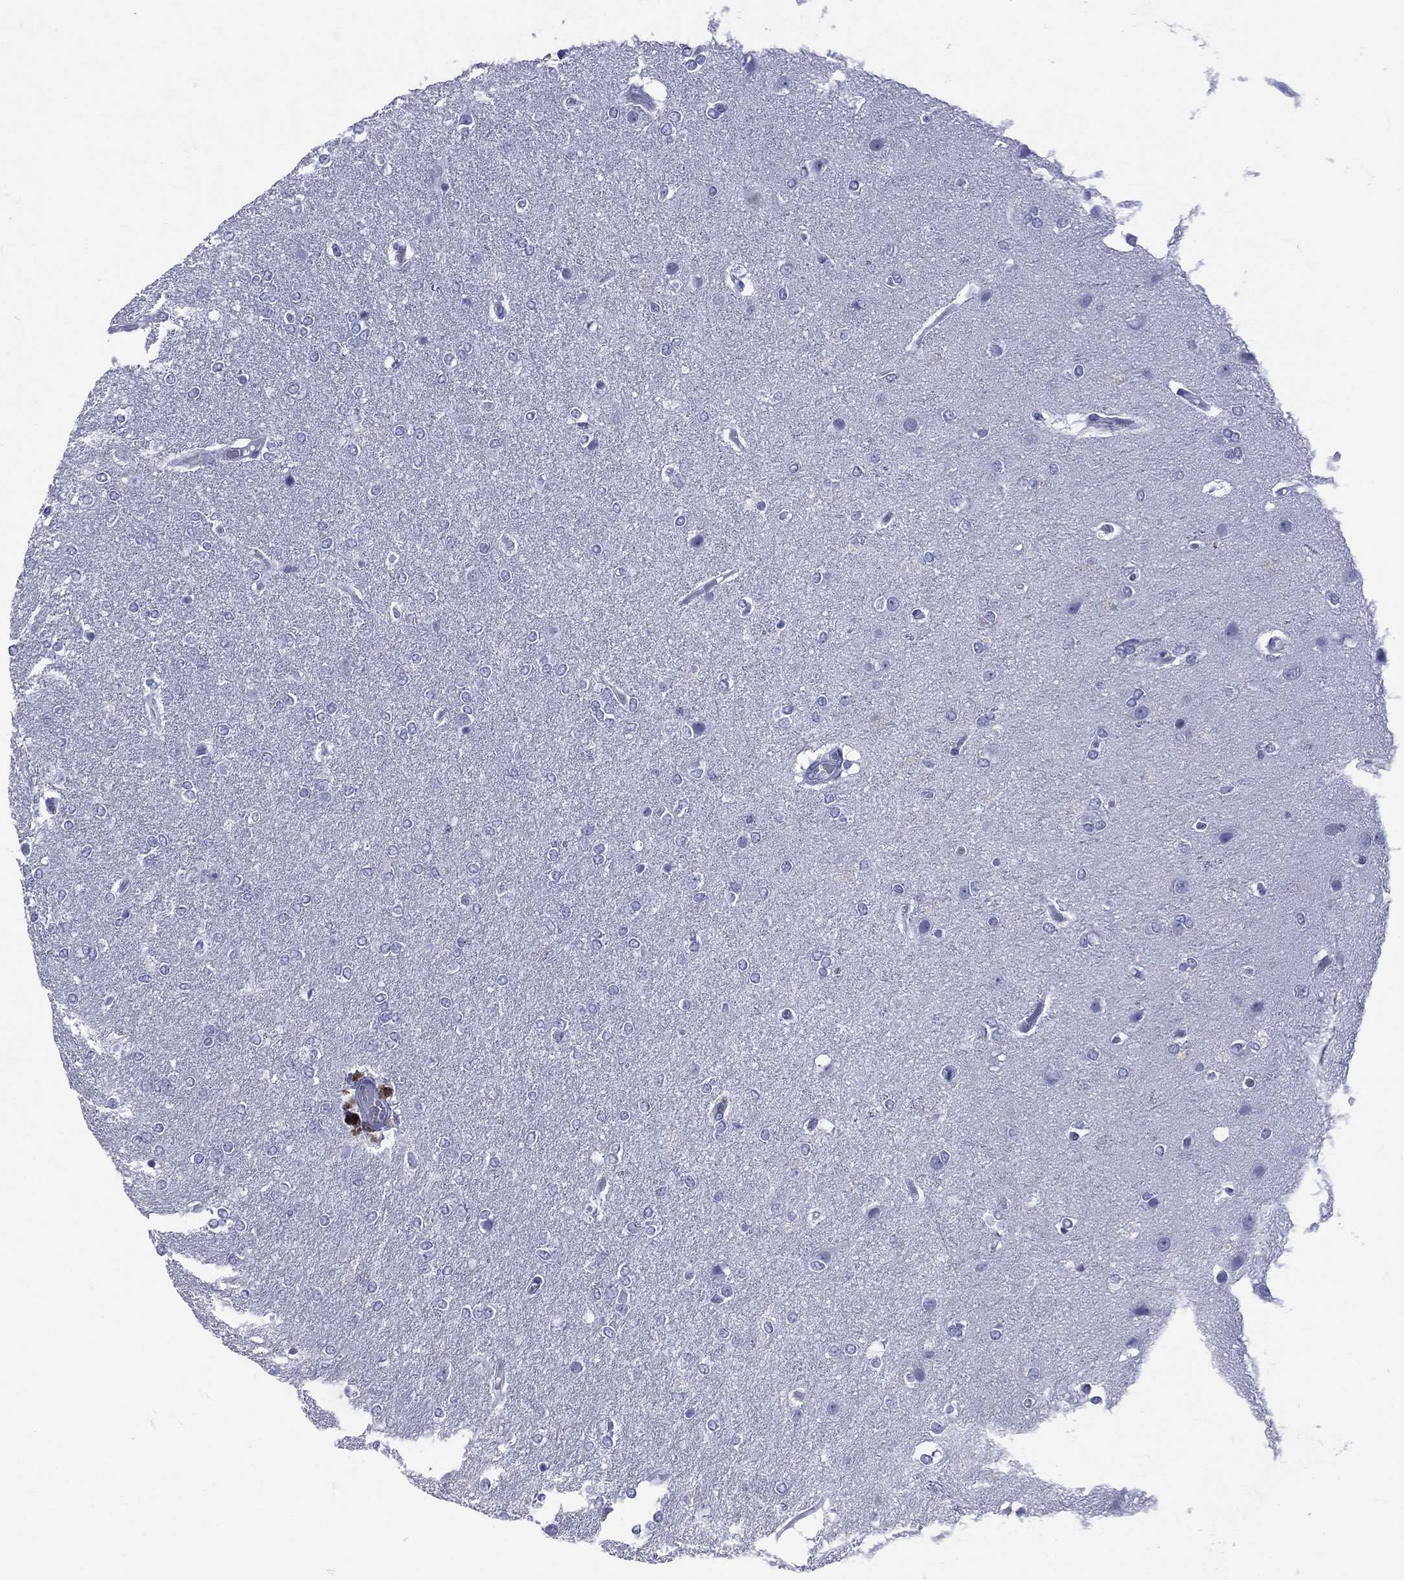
{"staining": {"intensity": "negative", "quantity": "none", "location": "none"}, "tissue": "glioma", "cell_type": "Tumor cells", "image_type": "cancer", "snomed": [{"axis": "morphology", "description": "Glioma, malignant, High grade"}, {"axis": "topography", "description": "Brain"}], "caption": "Glioma was stained to show a protein in brown. There is no significant expression in tumor cells.", "gene": "MLLT10", "patient": {"sex": "female", "age": 61}}